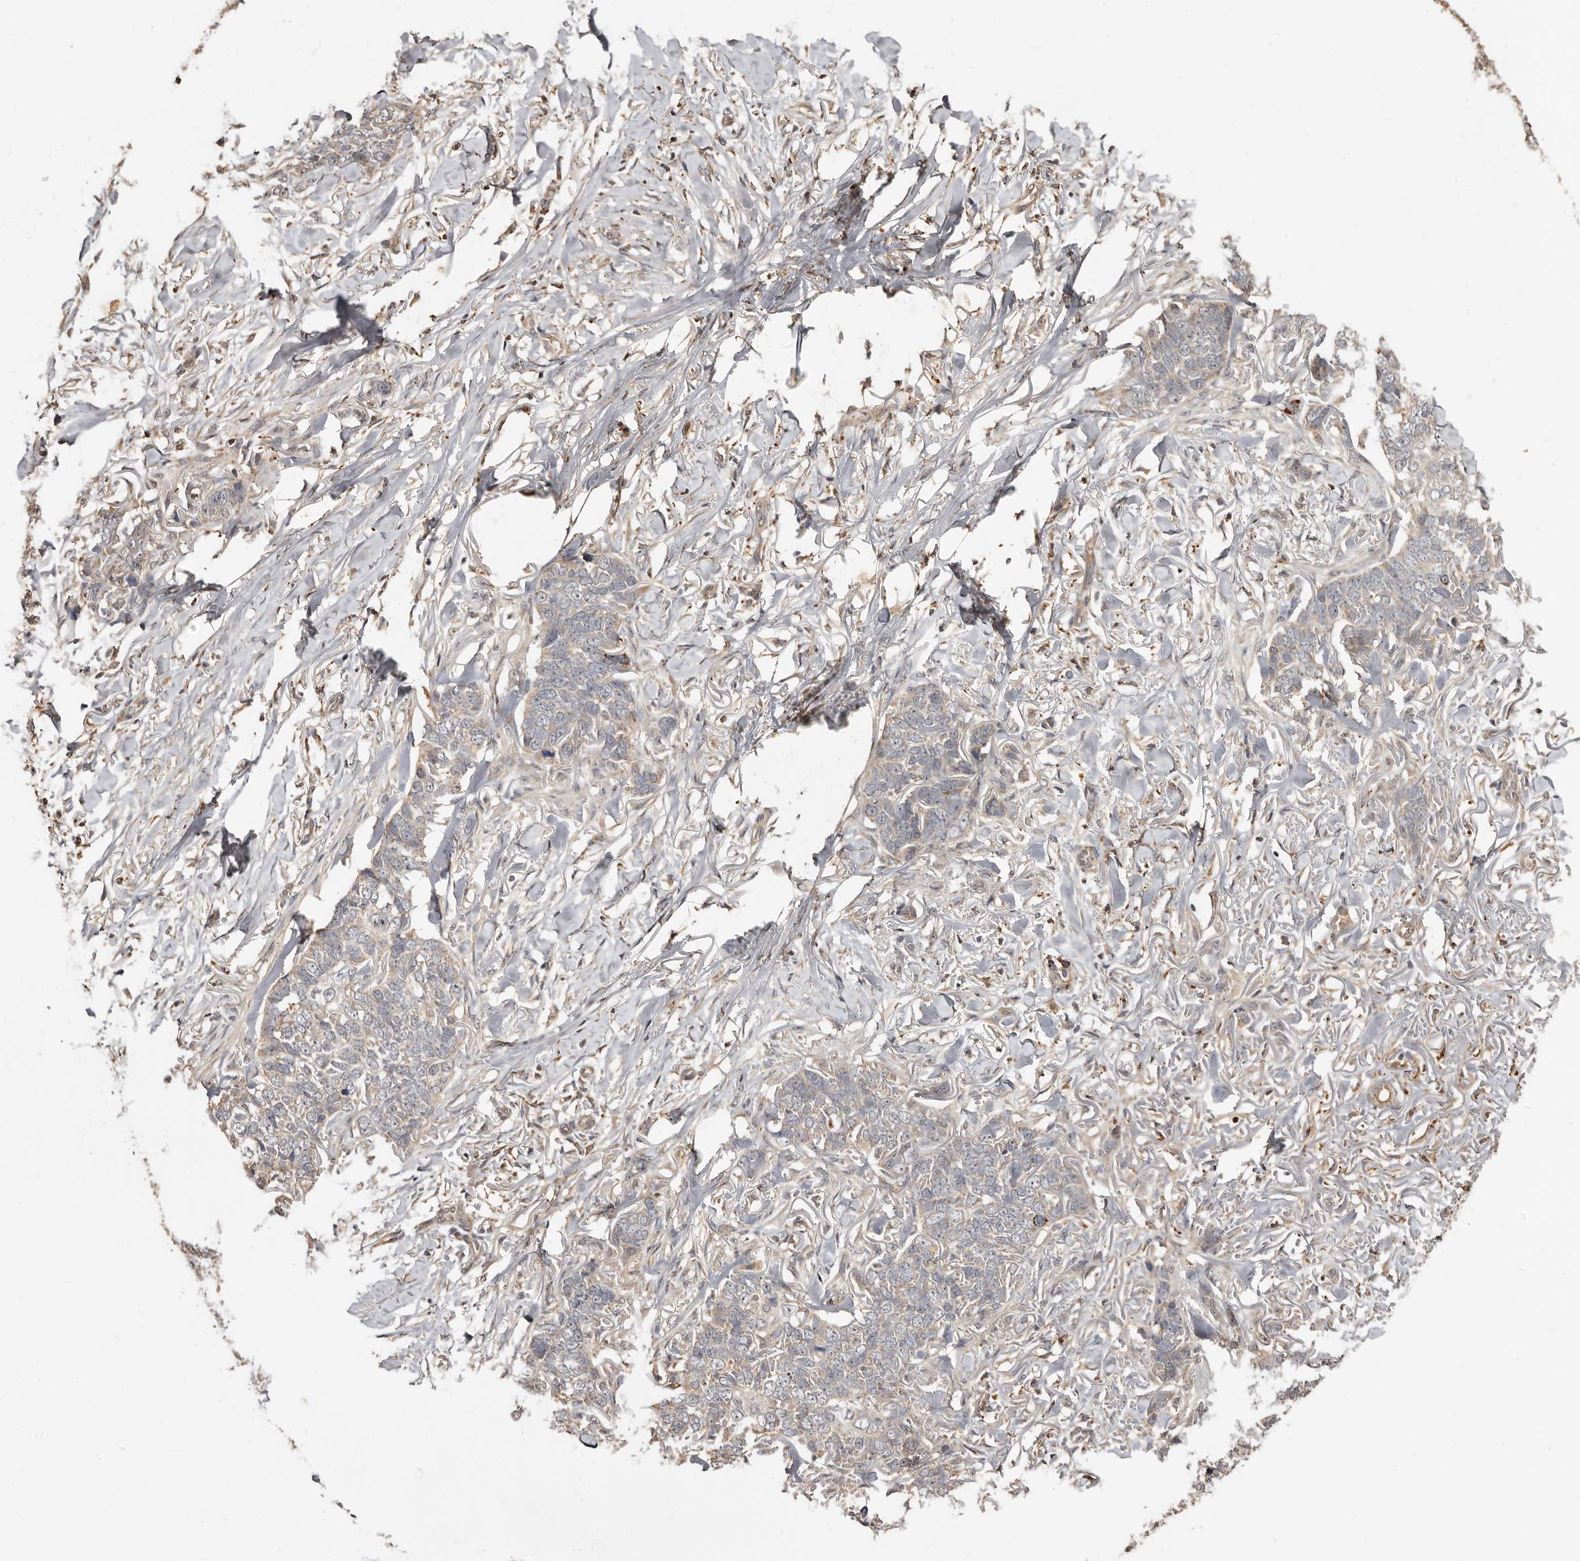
{"staining": {"intensity": "weak", "quantity": "<25%", "location": "cytoplasmic/membranous"}, "tissue": "skin cancer", "cell_type": "Tumor cells", "image_type": "cancer", "snomed": [{"axis": "morphology", "description": "Normal tissue, NOS"}, {"axis": "morphology", "description": "Basal cell carcinoma"}, {"axis": "topography", "description": "Skin"}], "caption": "There is no significant expression in tumor cells of skin cancer (basal cell carcinoma).", "gene": "AKAP7", "patient": {"sex": "male", "age": 77}}